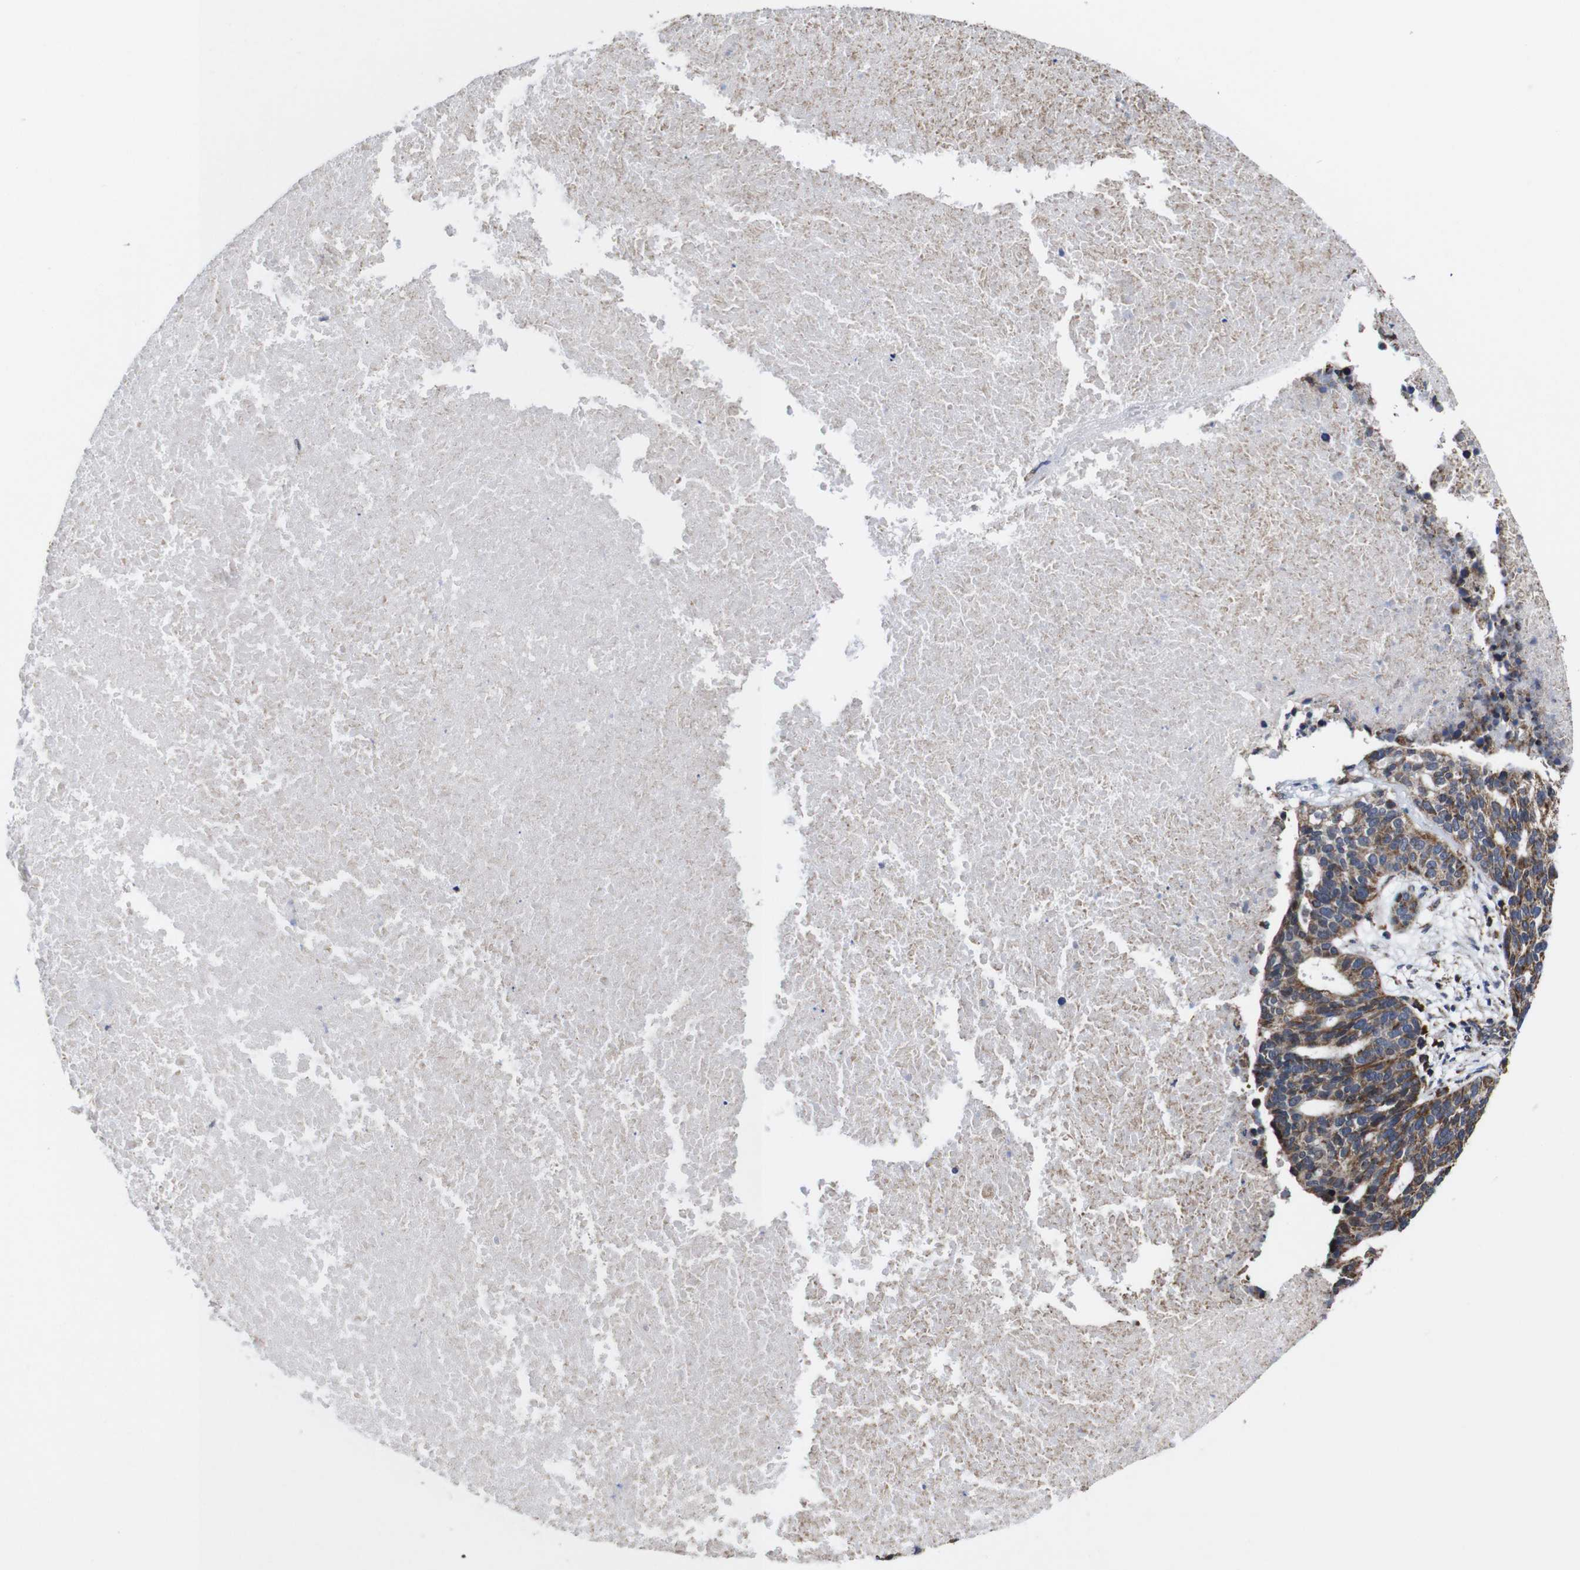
{"staining": {"intensity": "moderate", "quantity": ">75%", "location": "cytoplasmic/membranous"}, "tissue": "ovarian cancer", "cell_type": "Tumor cells", "image_type": "cancer", "snomed": [{"axis": "morphology", "description": "Cystadenocarcinoma, serous, NOS"}, {"axis": "topography", "description": "Ovary"}], "caption": "IHC of human serous cystadenocarcinoma (ovarian) shows medium levels of moderate cytoplasmic/membranous staining in about >75% of tumor cells.", "gene": "C17orf80", "patient": {"sex": "female", "age": 59}}